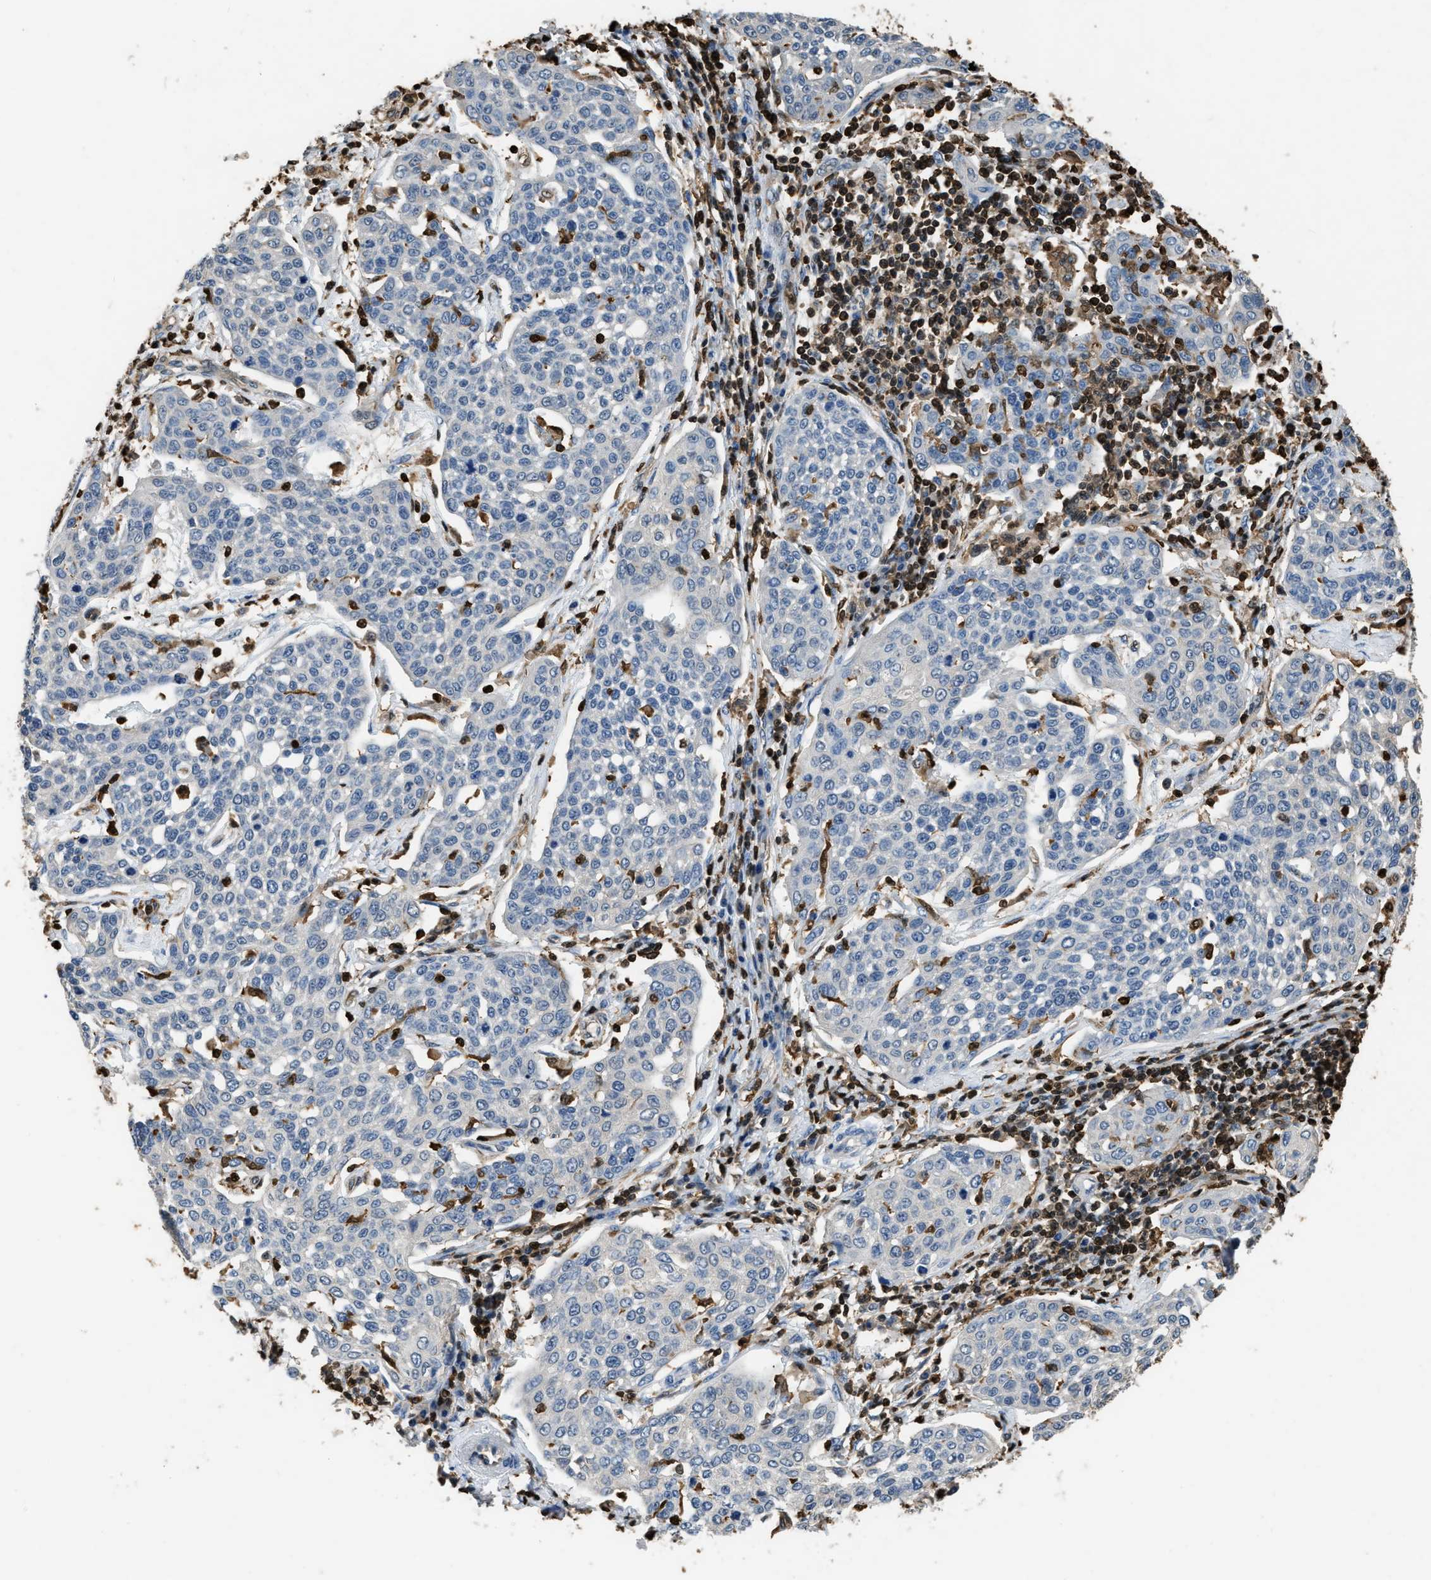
{"staining": {"intensity": "negative", "quantity": "none", "location": "none"}, "tissue": "cervical cancer", "cell_type": "Tumor cells", "image_type": "cancer", "snomed": [{"axis": "morphology", "description": "Squamous cell carcinoma, NOS"}, {"axis": "topography", "description": "Cervix"}], "caption": "Protein analysis of squamous cell carcinoma (cervical) shows no significant staining in tumor cells. (DAB IHC with hematoxylin counter stain).", "gene": "ARHGDIB", "patient": {"sex": "female", "age": 34}}